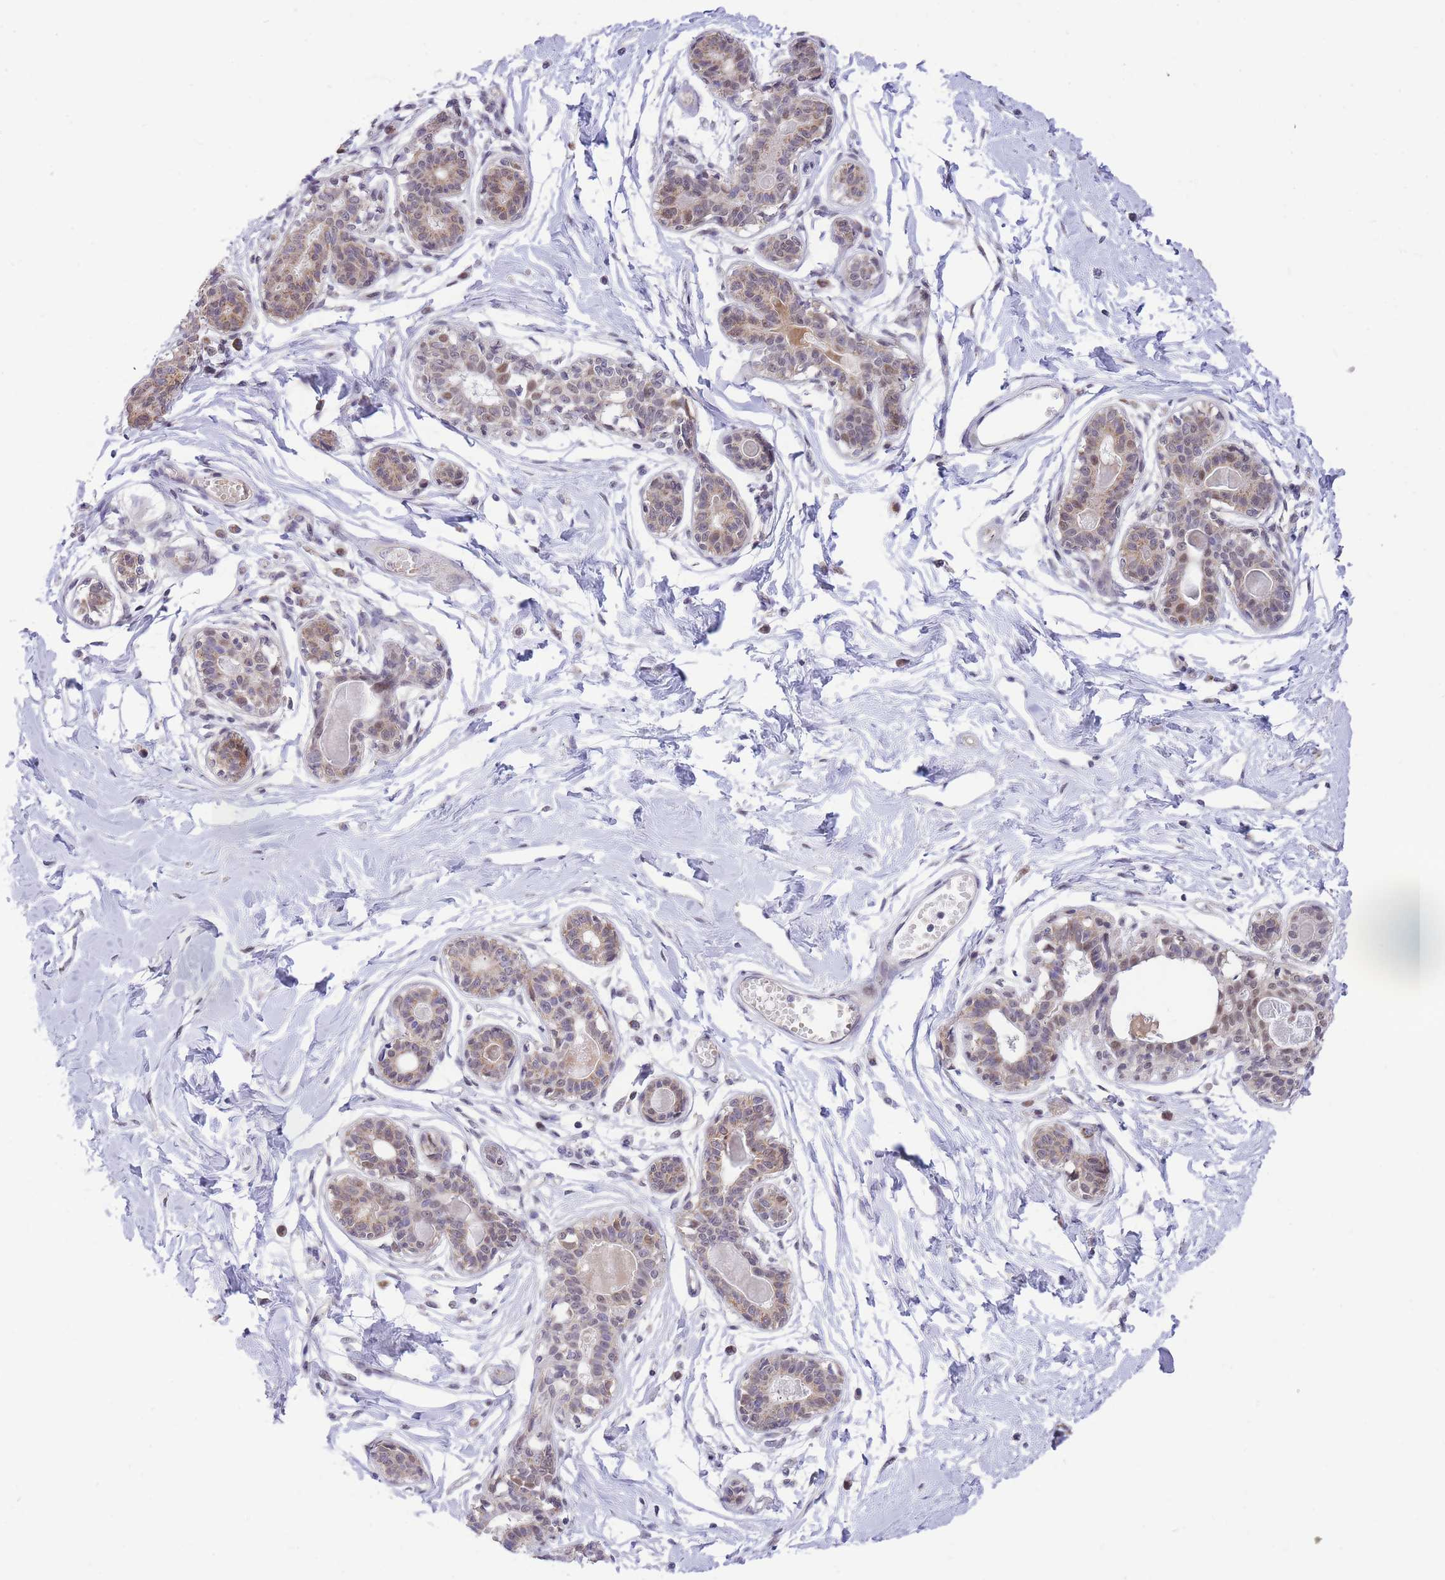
{"staining": {"intensity": "negative", "quantity": "none", "location": "none"}, "tissue": "breast", "cell_type": "Adipocytes", "image_type": "normal", "snomed": [{"axis": "morphology", "description": "Normal tissue, NOS"}, {"axis": "topography", "description": "Breast"}], "caption": "The immunohistochemistry (IHC) image has no significant positivity in adipocytes of breast. (Stains: DAB immunohistochemistry (IHC) with hematoxylin counter stain, Microscopy: brightfield microscopy at high magnification).", "gene": "MINDY2", "patient": {"sex": "female", "age": 45}}